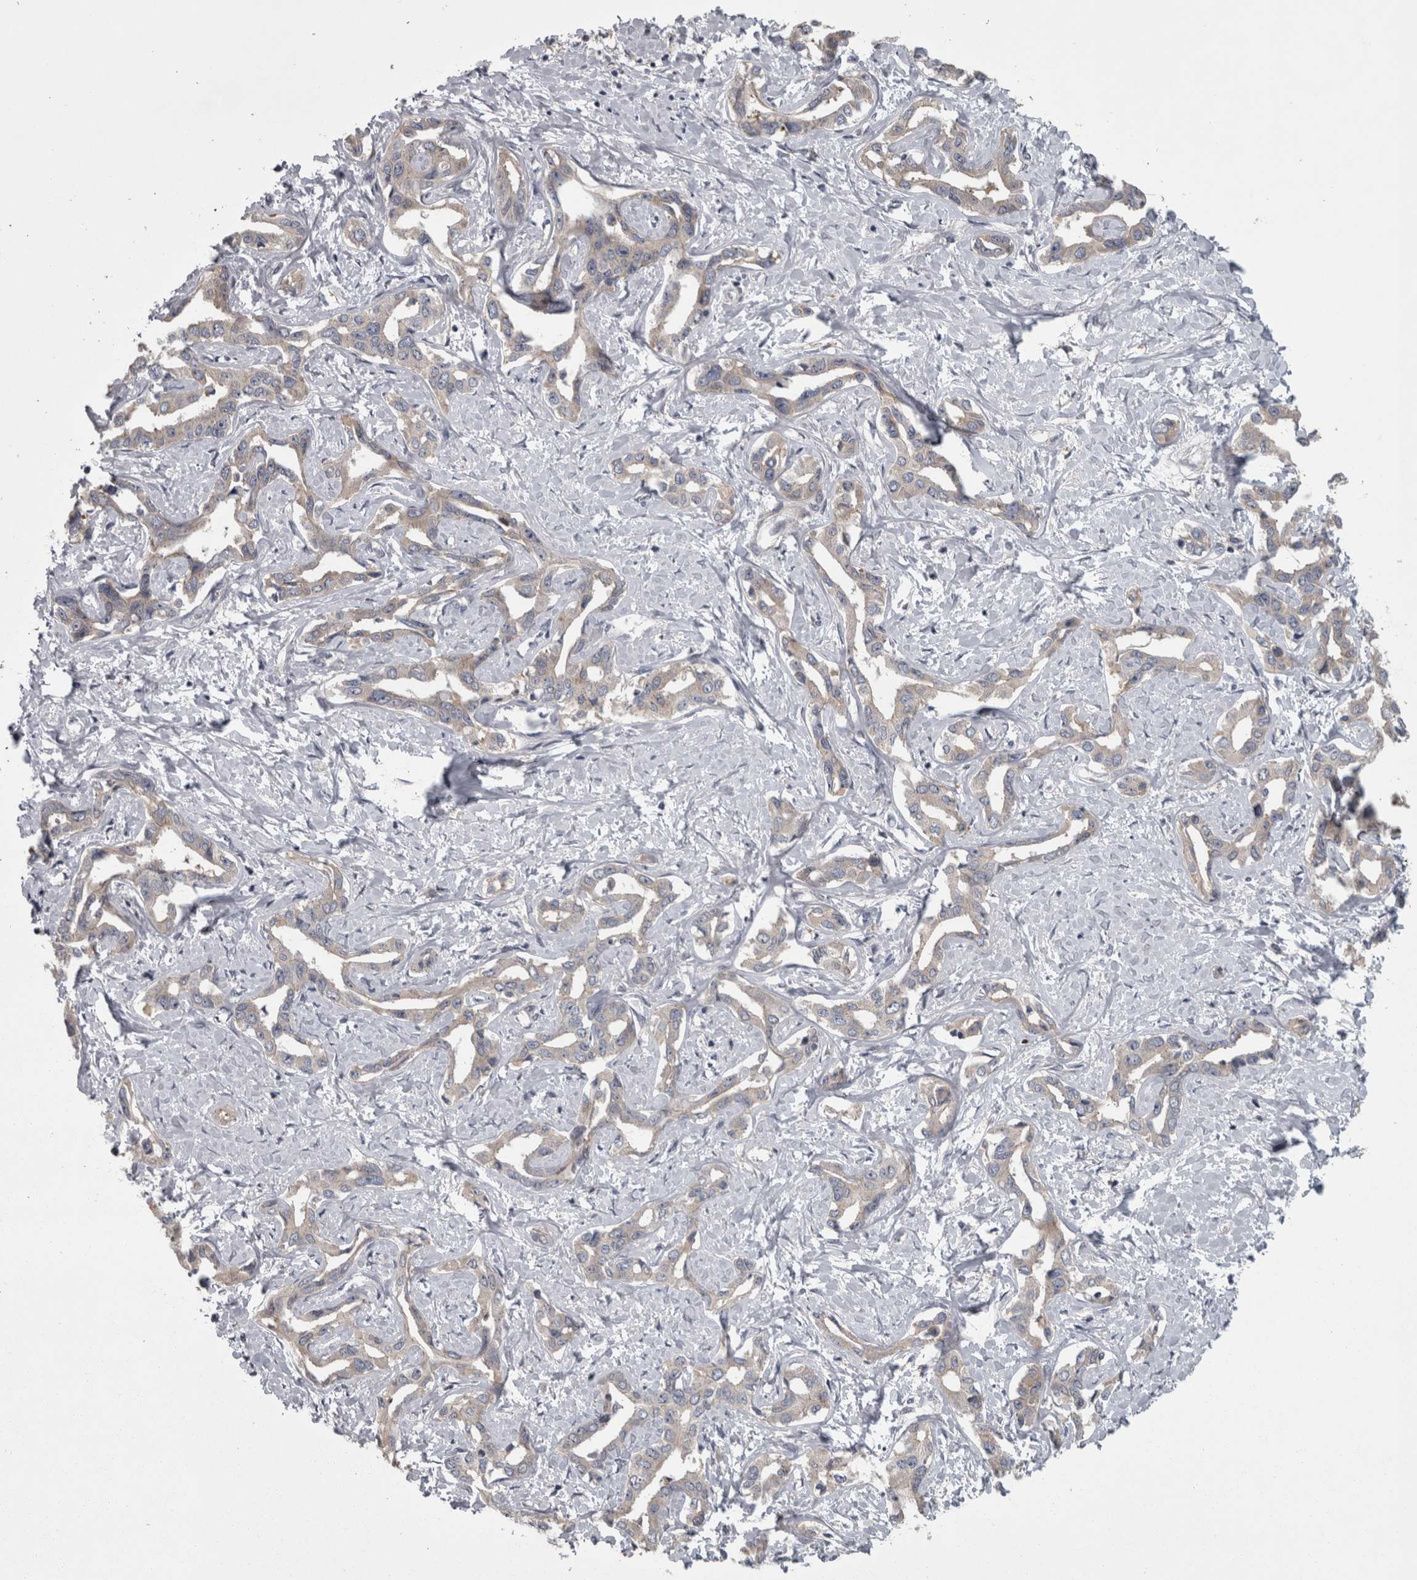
{"staining": {"intensity": "weak", "quantity": "<25%", "location": "cytoplasmic/membranous"}, "tissue": "liver cancer", "cell_type": "Tumor cells", "image_type": "cancer", "snomed": [{"axis": "morphology", "description": "Cholangiocarcinoma"}, {"axis": "topography", "description": "Liver"}], "caption": "Immunohistochemistry of cholangiocarcinoma (liver) exhibits no expression in tumor cells.", "gene": "PRKCI", "patient": {"sex": "male", "age": 59}}